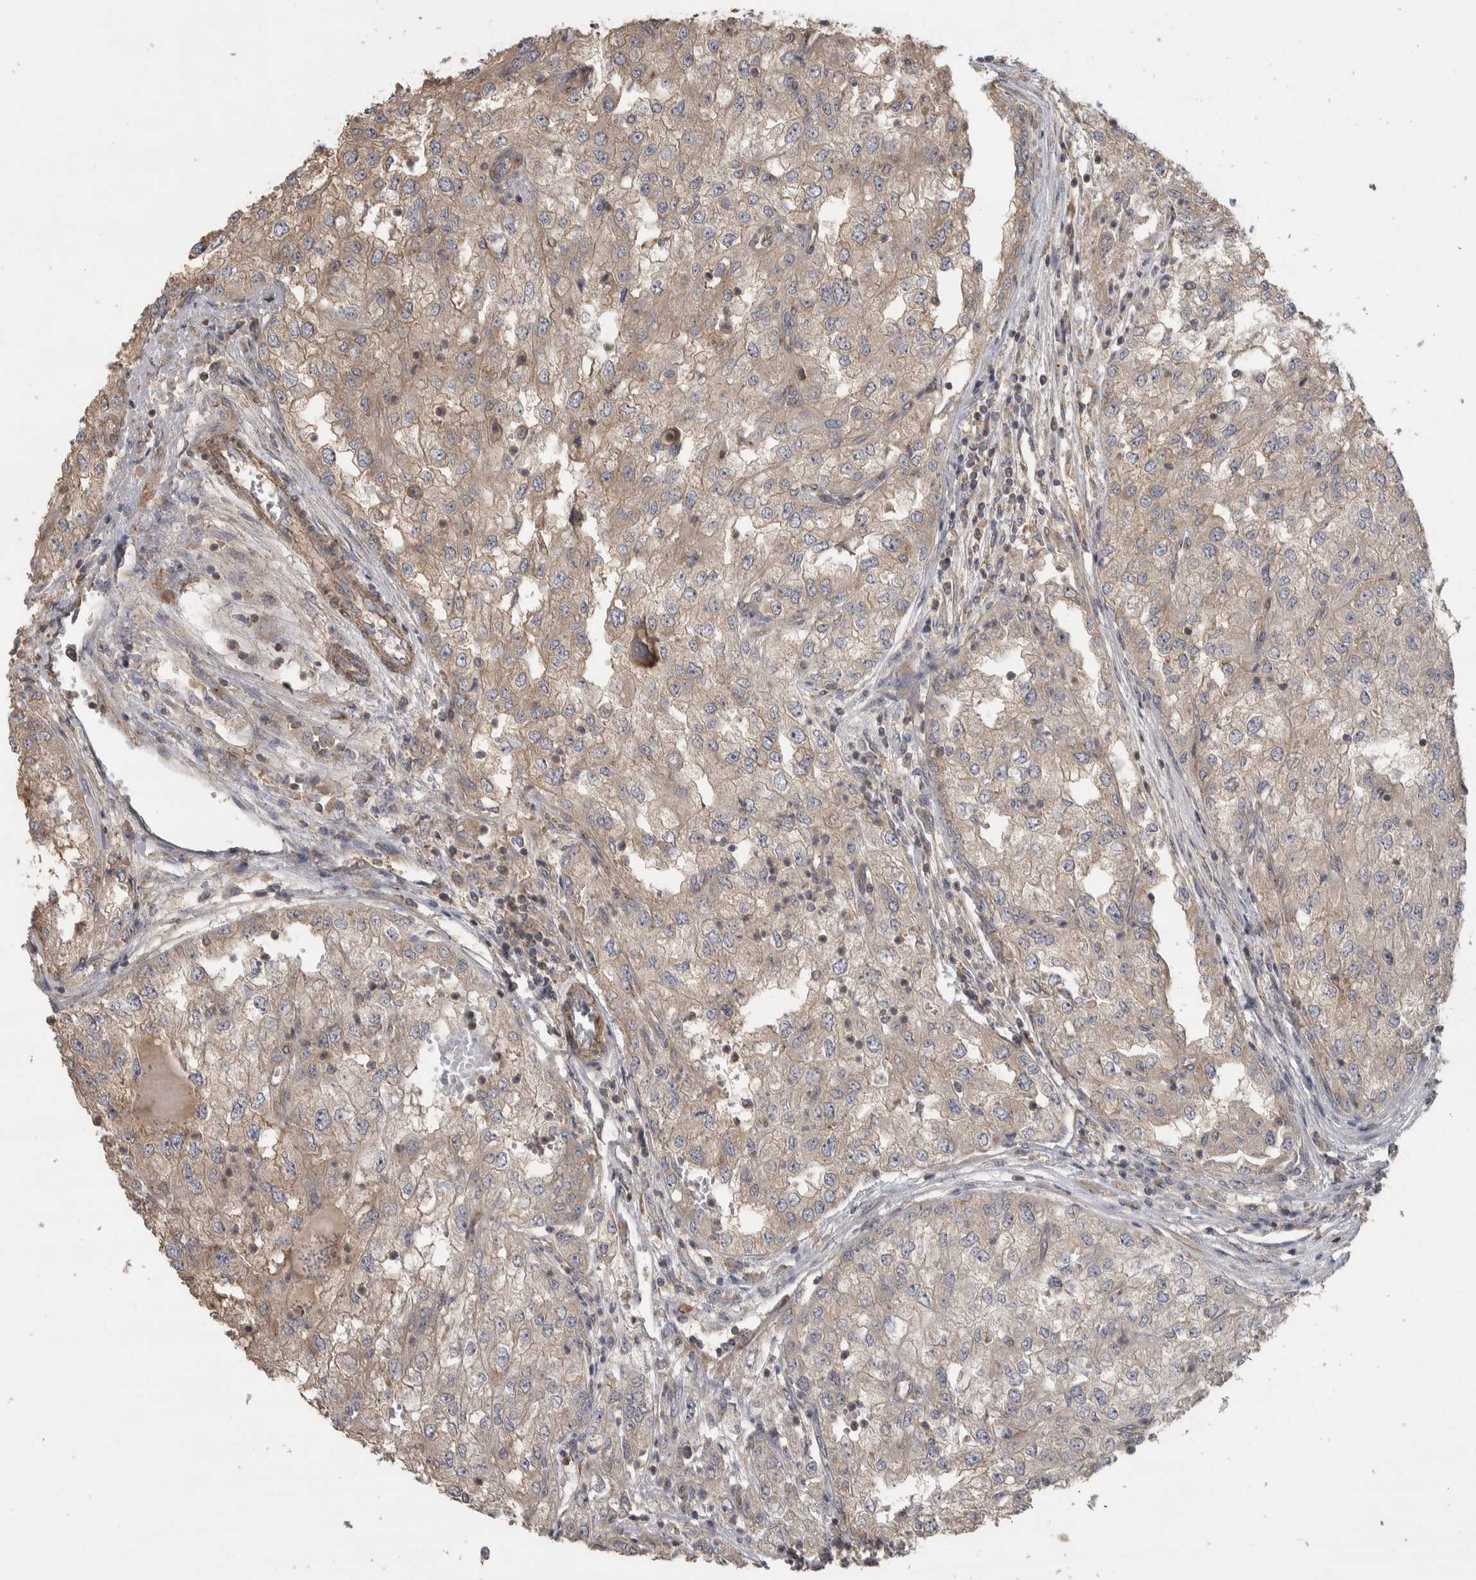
{"staining": {"intensity": "moderate", "quantity": "<25%", "location": "cytoplasmic/membranous"}, "tissue": "renal cancer", "cell_type": "Tumor cells", "image_type": "cancer", "snomed": [{"axis": "morphology", "description": "Adenocarcinoma, NOS"}, {"axis": "topography", "description": "Kidney"}], "caption": "IHC photomicrograph of neoplastic tissue: renal cancer stained using immunohistochemistry reveals low levels of moderate protein expression localized specifically in the cytoplasmic/membranous of tumor cells, appearing as a cytoplasmic/membranous brown color.", "gene": "IFRD1", "patient": {"sex": "female", "age": 54}}